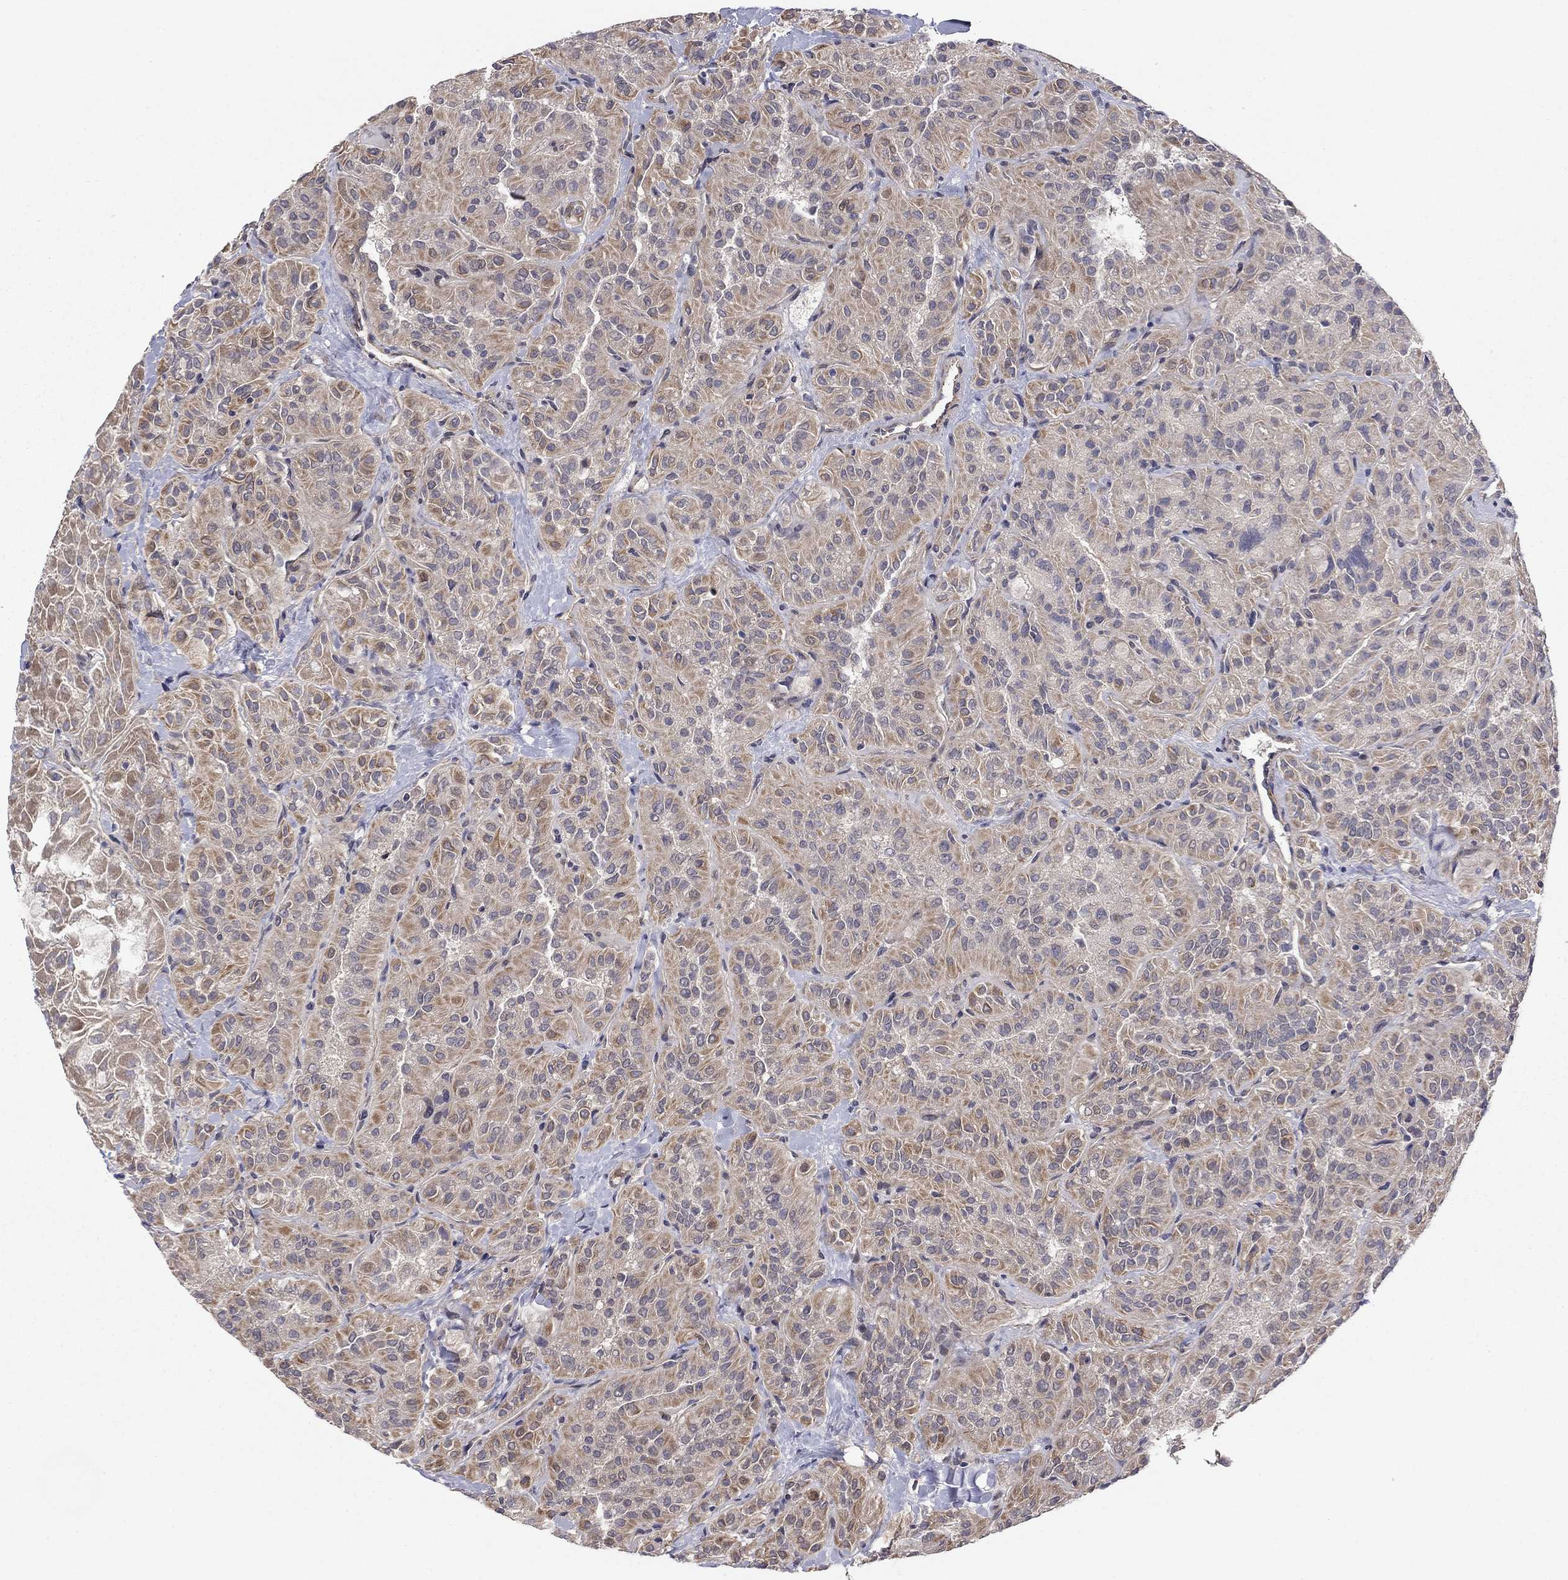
{"staining": {"intensity": "moderate", "quantity": "25%-75%", "location": "cytoplasmic/membranous"}, "tissue": "thyroid cancer", "cell_type": "Tumor cells", "image_type": "cancer", "snomed": [{"axis": "morphology", "description": "Papillary adenocarcinoma, NOS"}, {"axis": "topography", "description": "Thyroid gland"}], "caption": "A histopathology image of thyroid cancer stained for a protein demonstrates moderate cytoplasmic/membranous brown staining in tumor cells. The protein of interest is stained brown, and the nuclei are stained in blue (DAB (3,3'-diaminobenzidine) IHC with brightfield microscopy, high magnification).", "gene": "BCL11A", "patient": {"sex": "female", "age": 45}}